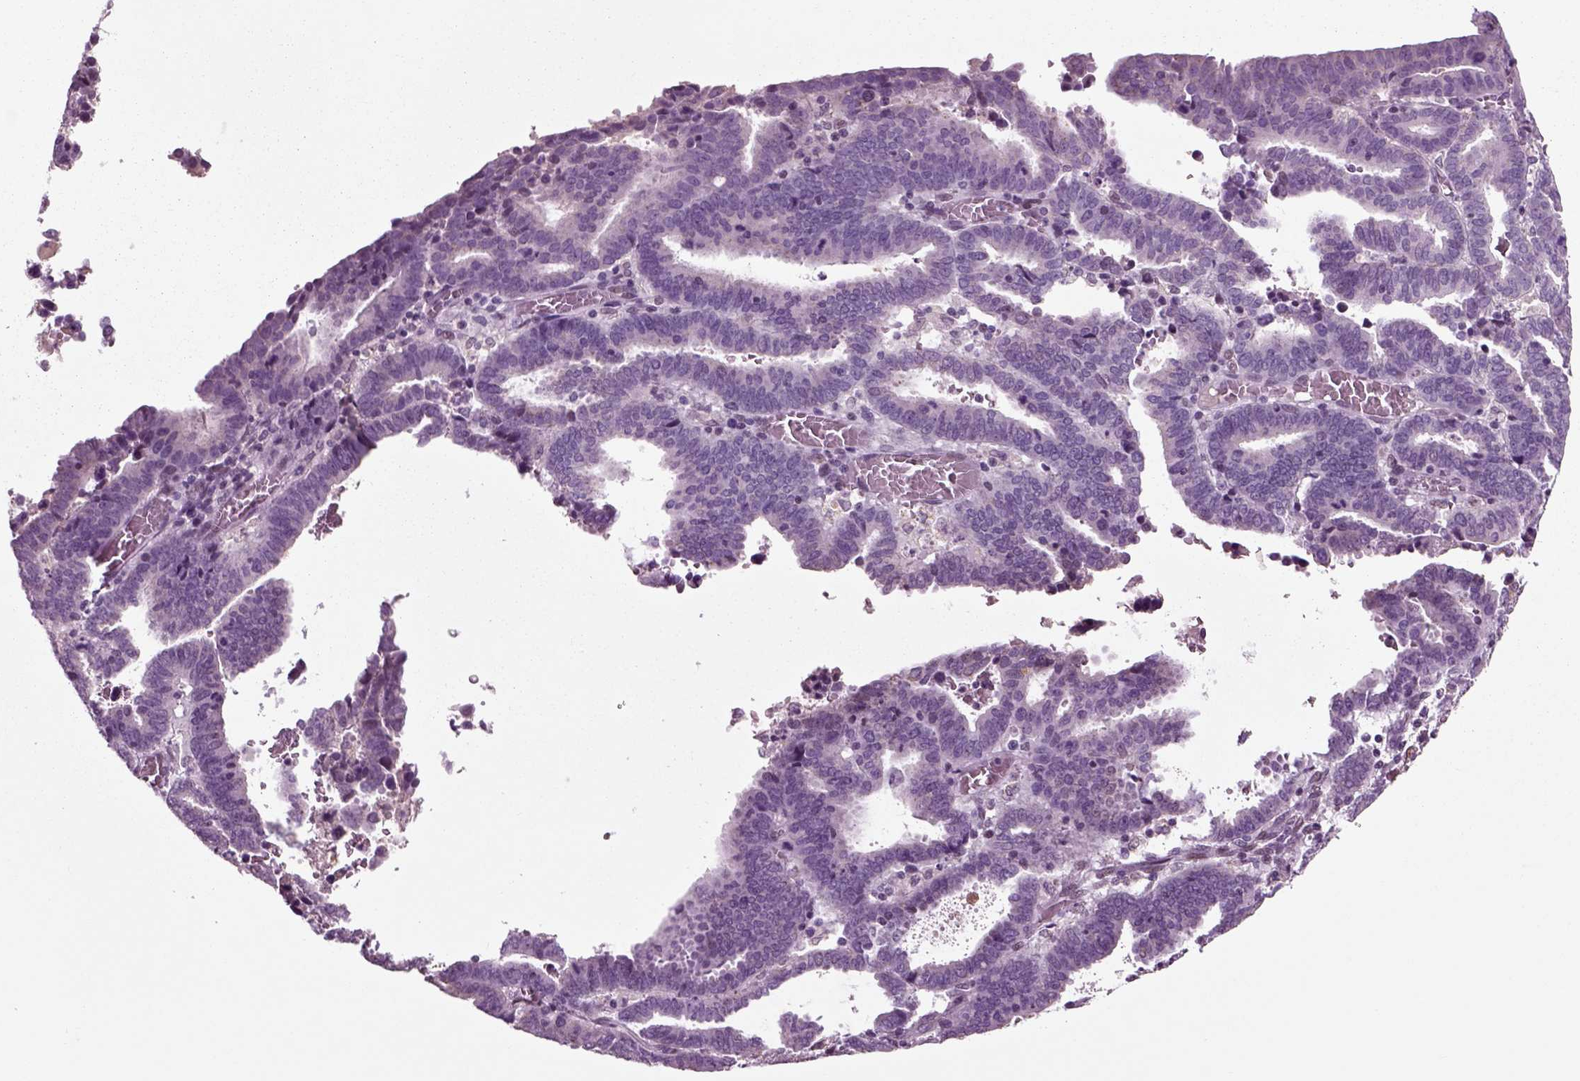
{"staining": {"intensity": "negative", "quantity": "none", "location": "none"}, "tissue": "endometrial cancer", "cell_type": "Tumor cells", "image_type": "cancer", "snomed": [{"axis": "morphology", "description": "Adenocarcinoma, NOS"}, {"axis": "topography", "description": "Uterus"}], "caption": "This photomicrograph is of endometrial cancer (adenocarcinoma) stained with immunohistochemistry (IHC) to label a protein in brown with the nuclei are counter-stained blue. There is no expression in tumor cells. Nuclei are stained in blue.", "gene": "CHGB", "patient": {"sex": "female", "age": 83}}